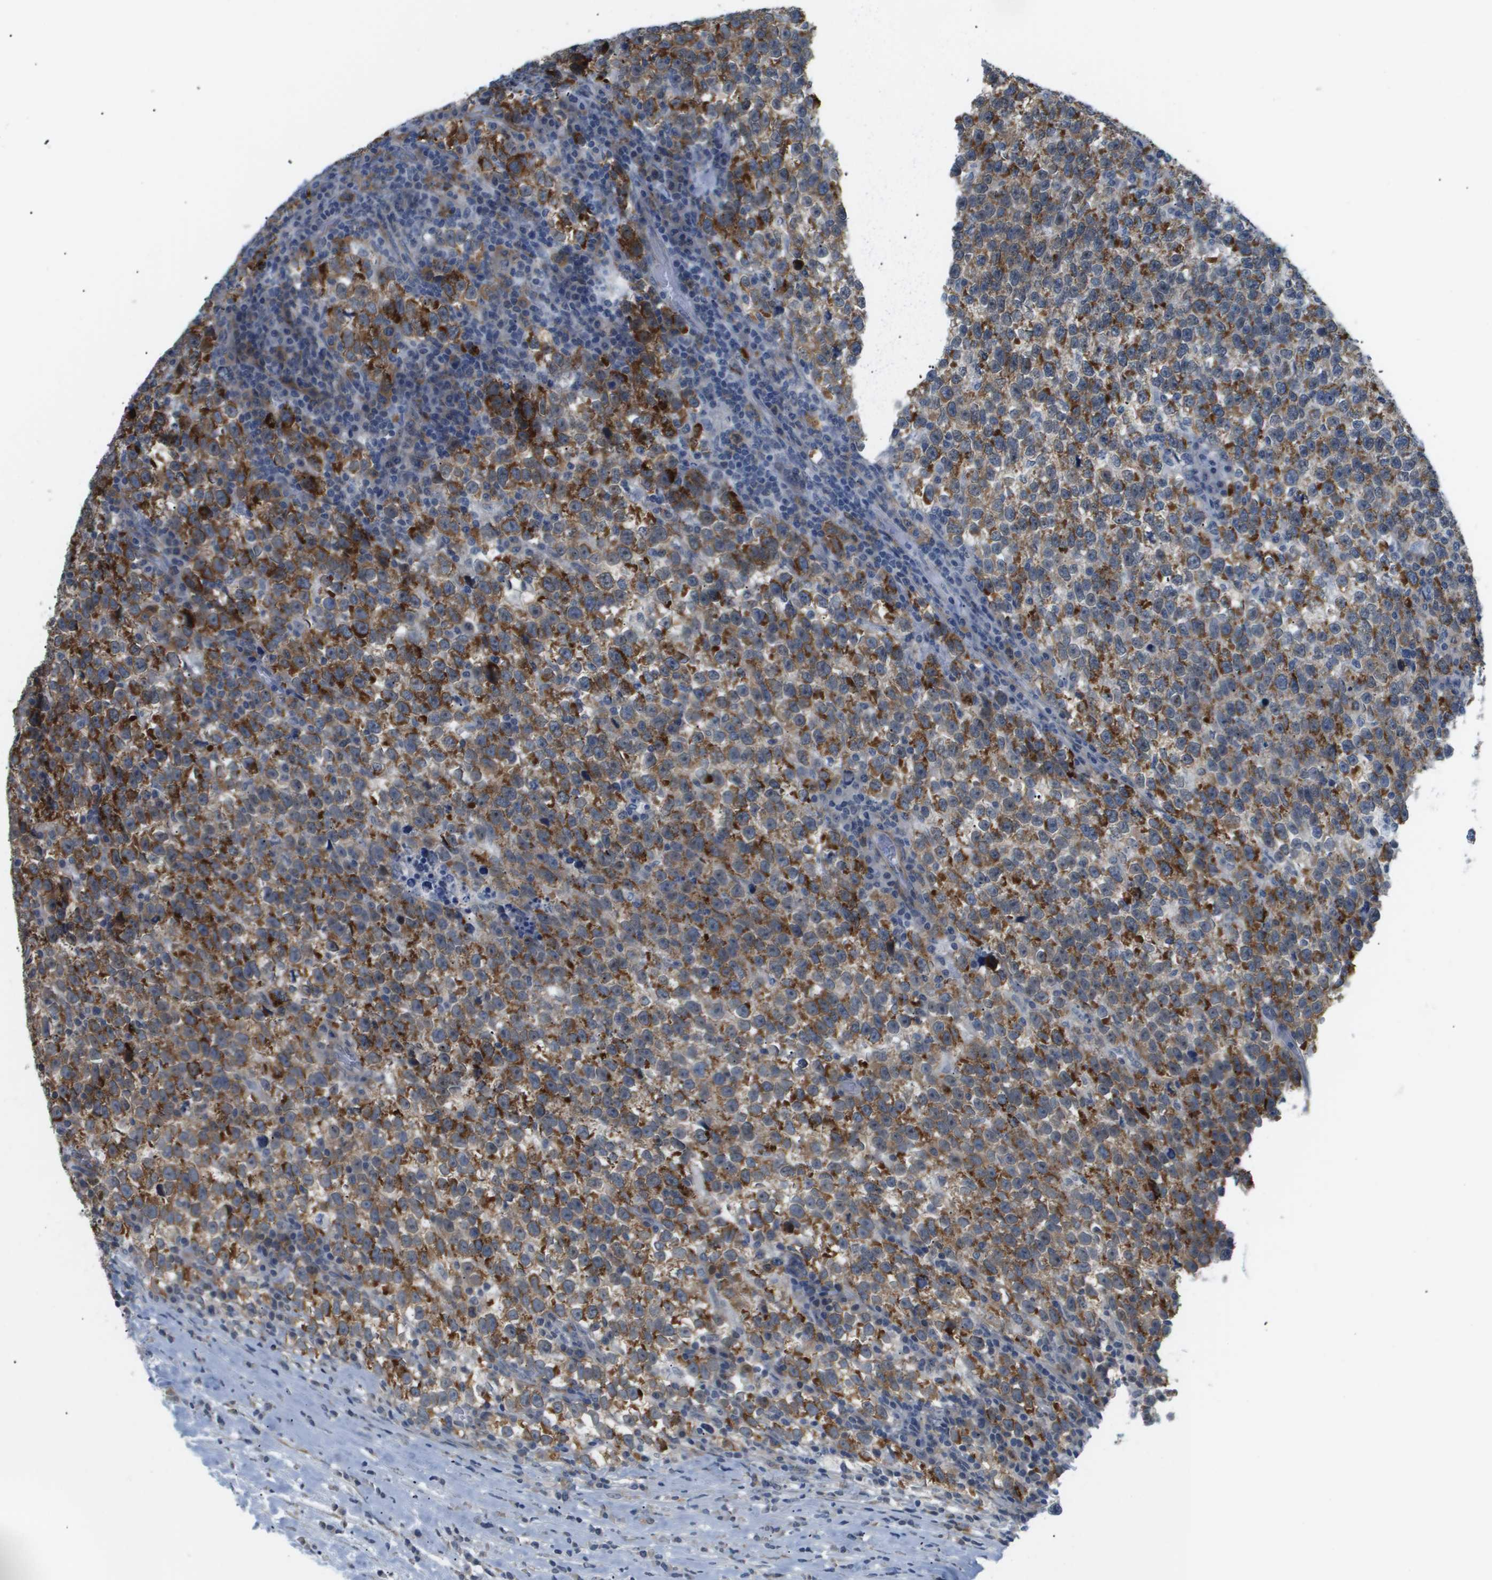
{"staining": {"intensity": "moderate", "quantity": ">75%", "location": "cytoplasmic/membranous"}, "tissue": "testis cancer", "cell_type": "Tumor cells", "image_type": "cancer", "snomed": [{"axis": "morphology", "description": "Normal tissue, NOS"}, {"axis": "morphology", "description": "Seminoma, NOS"}, {"axis": "topography", "description": "Testis"}], "caption": "High-magnification brightfield microscopy of testis seminoma stained with DAB (brown) and counterstained with hematoxylin (blue). tumor cells exhibit moderate cytoplasmic/membranous expression is appreciated in approximately>75% of cells.", "gene": "OTUD5", "patient": {"sex": "male", "age": 43}}